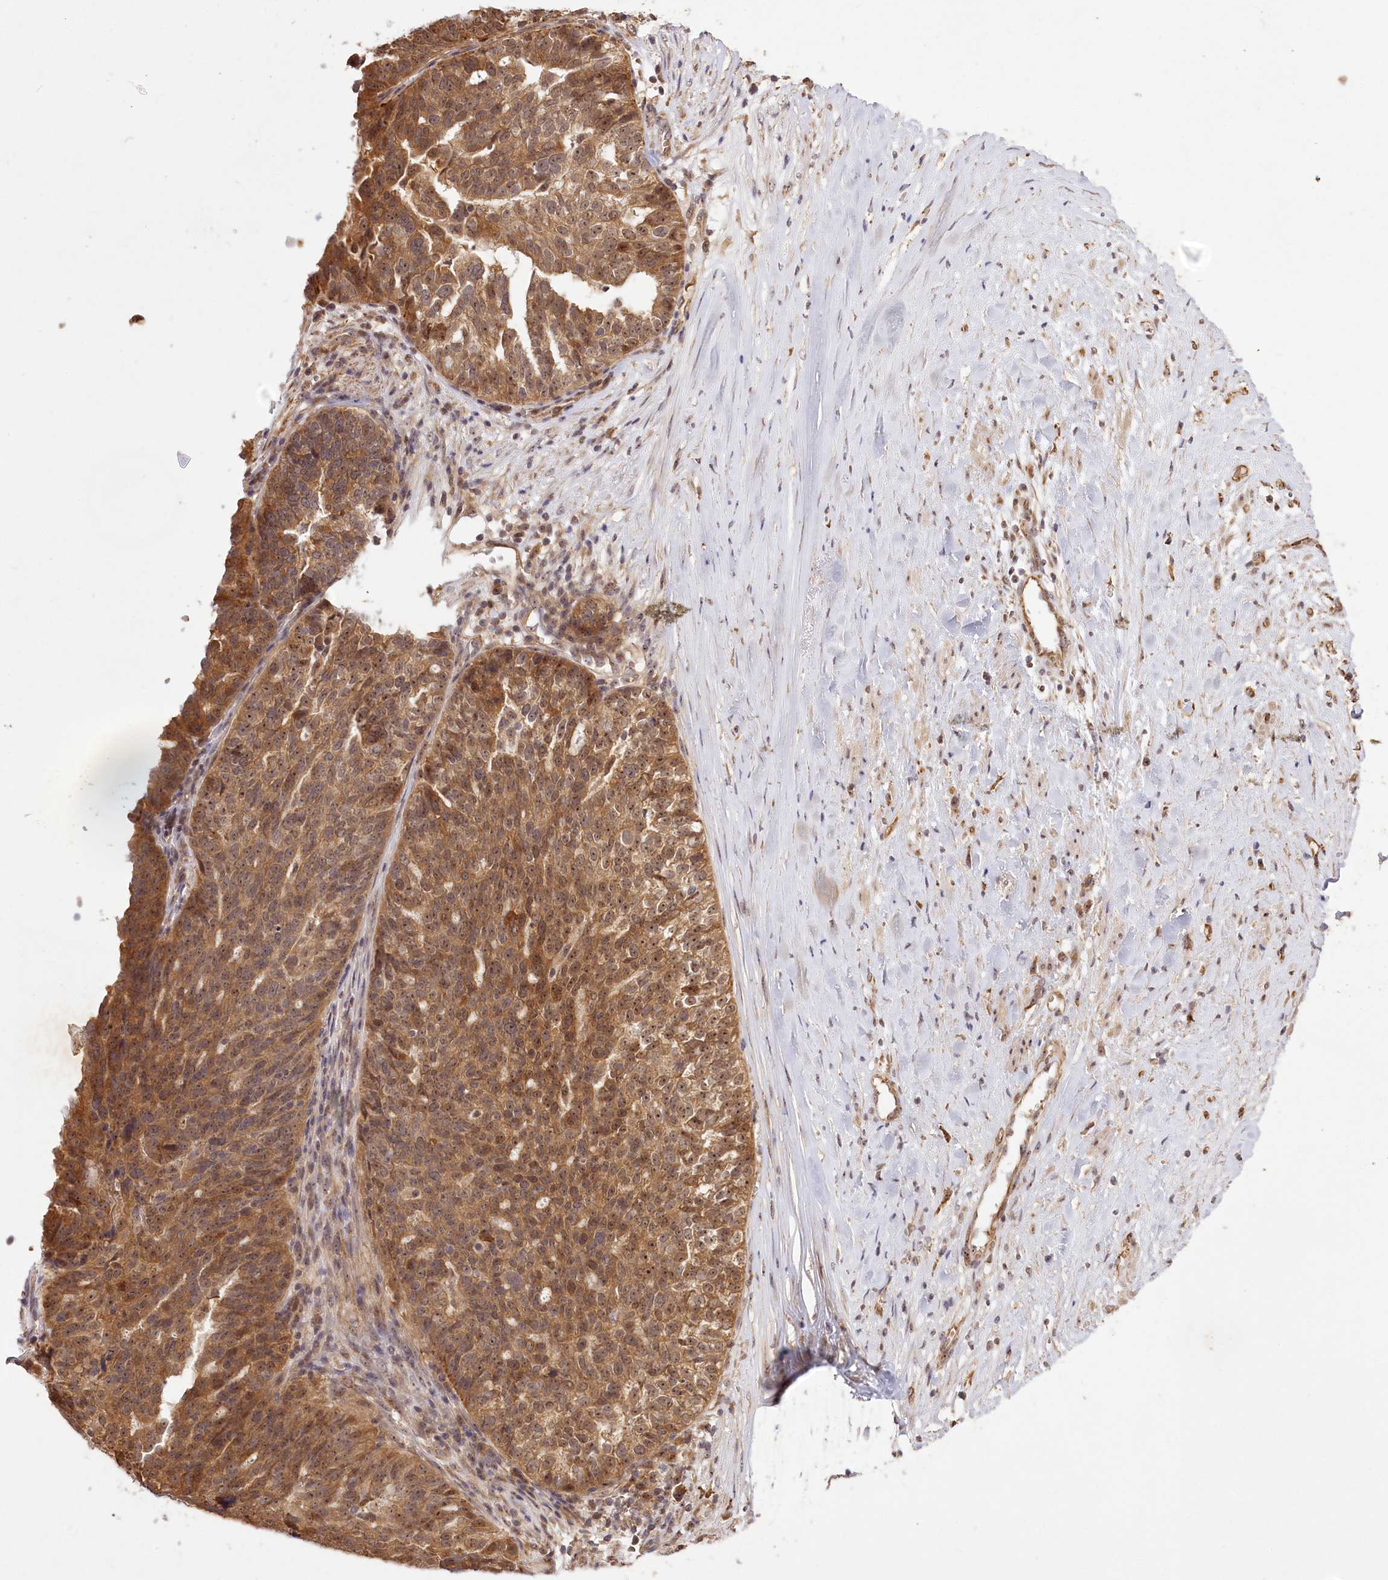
{"staining": {"intensity": "moderate", "quantity": ">75%", "location": "cytoplasmic/membranous,nuclear"}, "tissue": "ovarian cancer", "cell_type": "Tumor cells", "image_type": "cancer", "snomed": [{"axis": "morphology", "description": "Cystadenocarcinoma, serous, NOS"}, {"axis": "topography", "description": "Ovary"}], "caption": "A high-resolution photomicrograph shows immunohistochemistry (IHC) staining of ovarian serous cystadenocarcinoma, which demonstrates moderate cytoplasmic/membranous and nuclear staining in approximately >75% of tumor cells.", "gene": "SERGEF", "patient": {"sex": "female", "age": 59}}